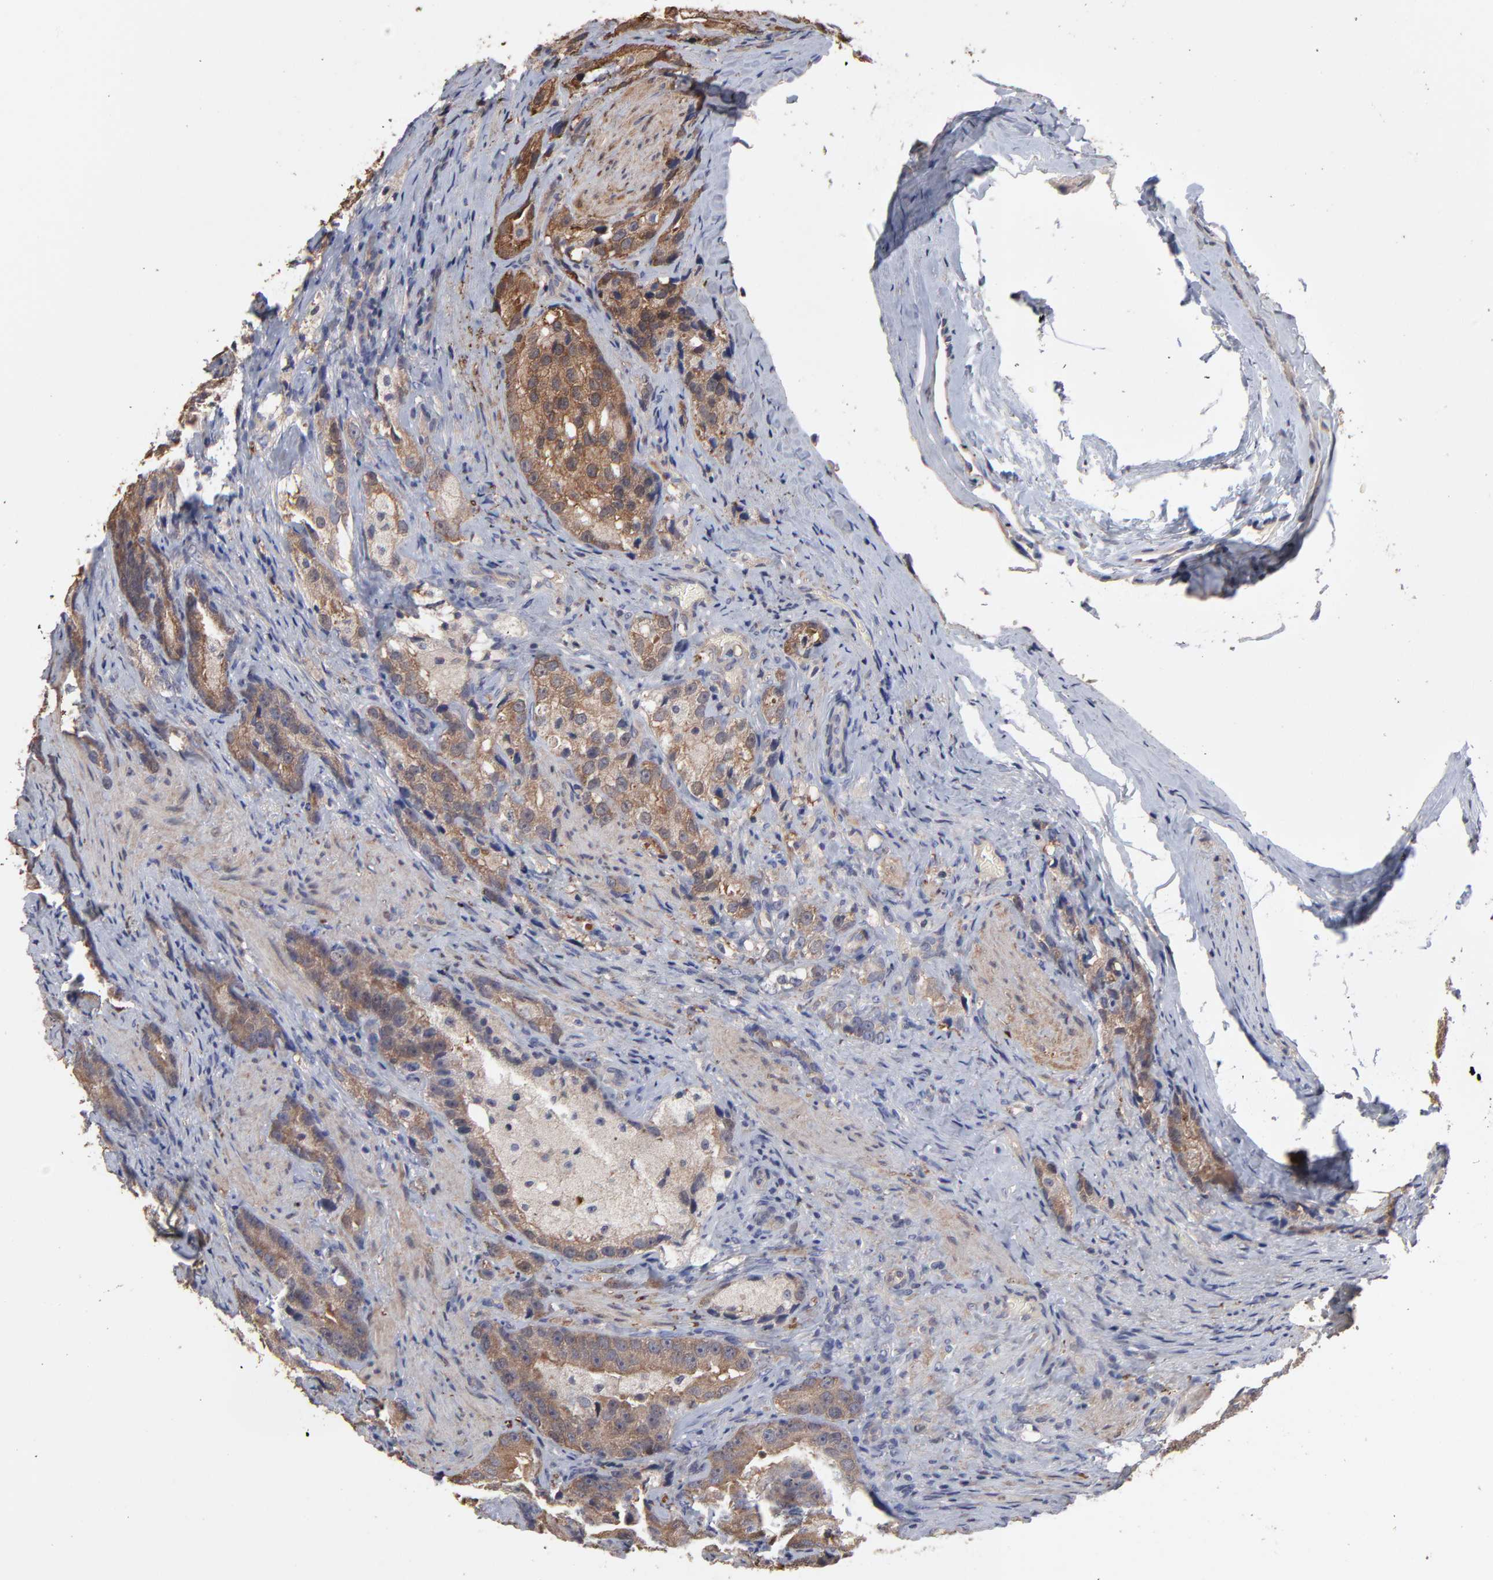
{"staining": {"intensity": "moderate", "quantity": ">75%", "location": "cytoplasmic/membranous"}, "tissue": "prostate cancer", "cell_type": "Tumor cells", "image_type": "cancer", "snomed": [{"axis": "morphology", "description": "Adenocarcinoma, High grade"}, {"axis": "topography", "description": "Prostate"}], "caption": "Immunohistochemistry (IHC) (DAB) staining of prostate cancer (high-grade adenocarcinoma) reveals moderate cytoplasmic/membranous protein positivity in about >75% of tumor cells.", "gene": "TANGO2", "patient": {"sex": "male", "age": 63}}